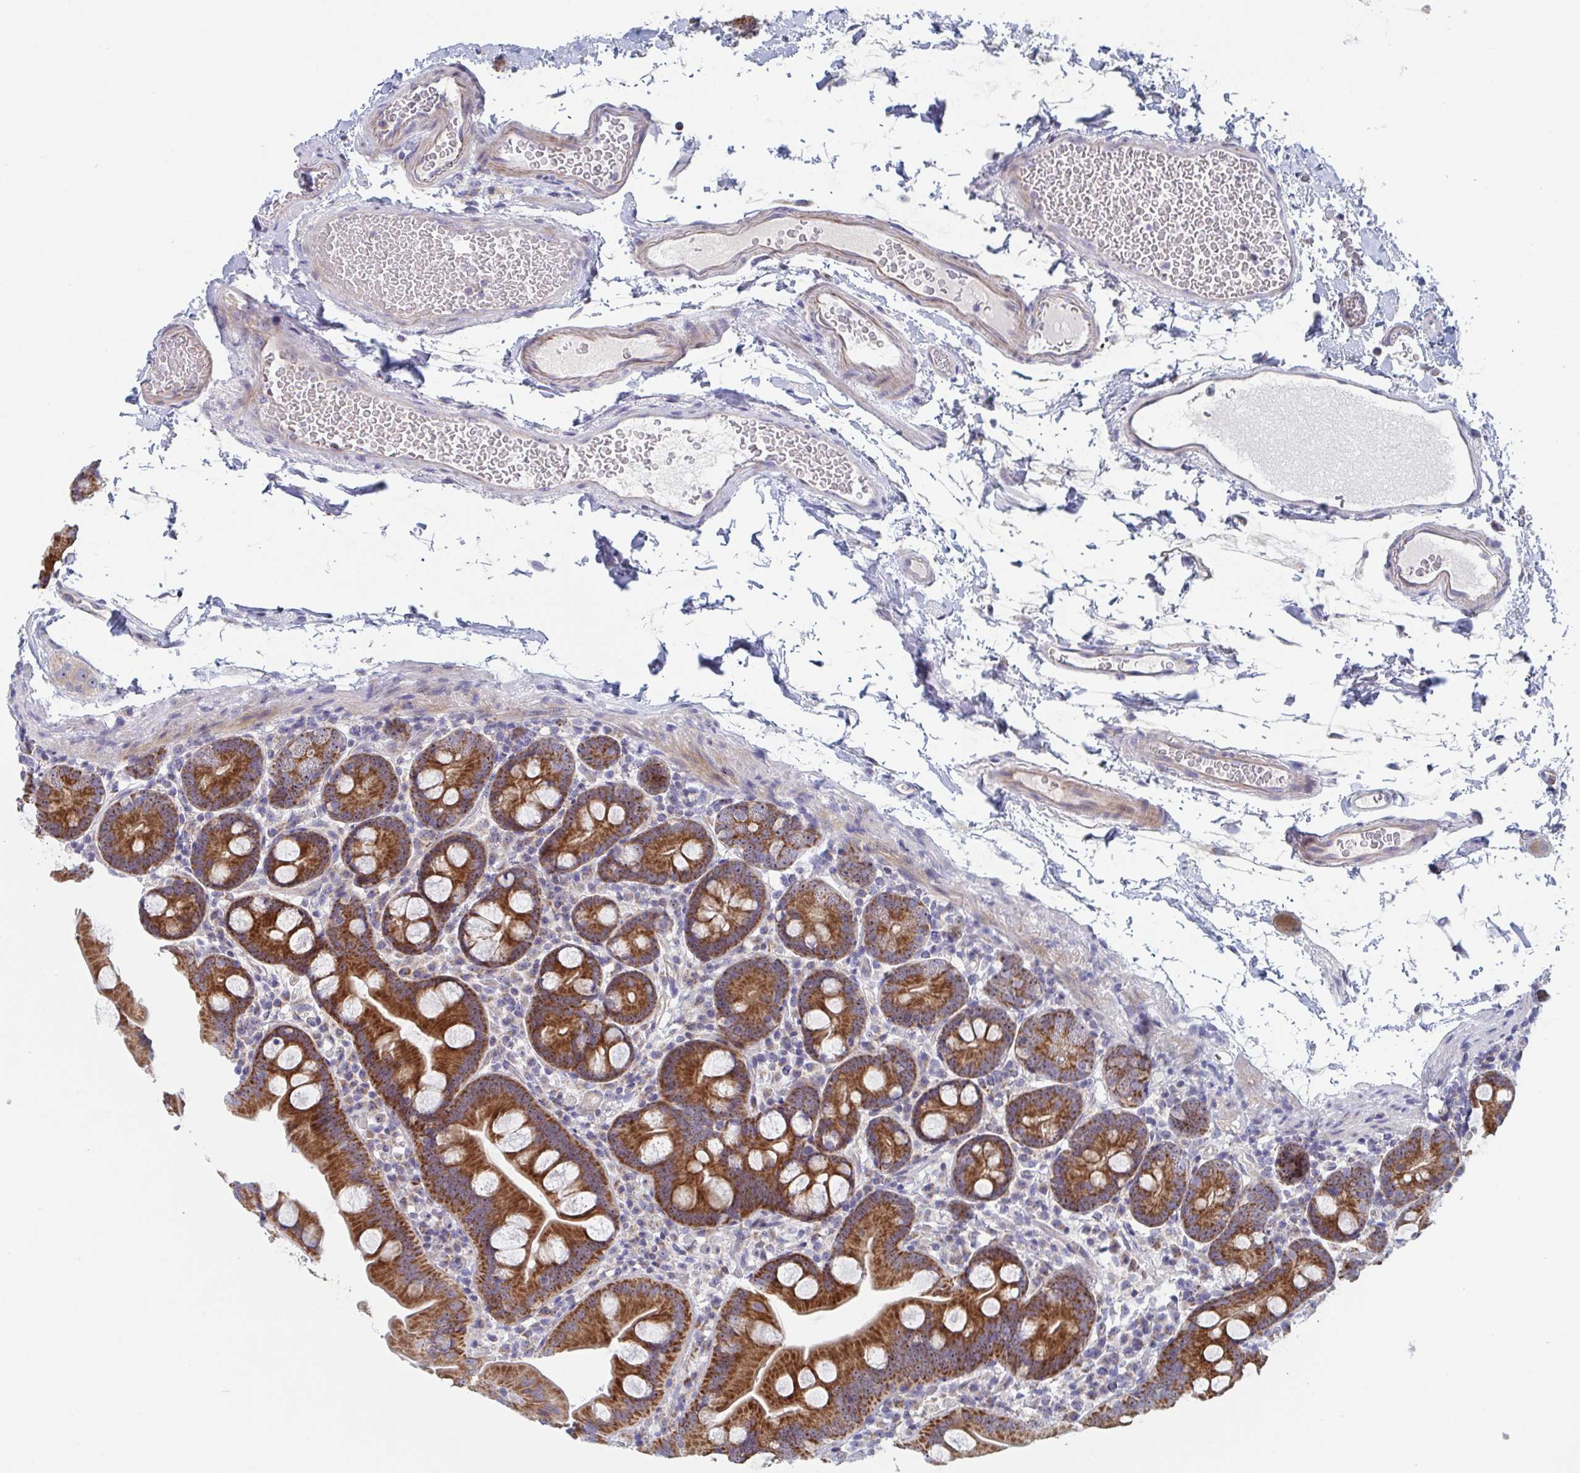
{"staining": {"intensity": "strong", "quantity": ">75%", "location": "cytoplasmic/membranous,nuclear"}, "tissue": "small intestine", "cell_type": "Glandular cells", "image_type": "normal", "snomed": [{"axis": "morphology", "description": "Normal tissue, NOS"}, {"axis": "topography", "description": "Small intestine"}], "caption": "Protein staining of unremarkable small intestine demonstrates strong cytoplasmic/membranous,nuclear expression in about >75% of glandular cells.", "gene": "MRPL53", "patient": {"sex": "female", "age": 68}}